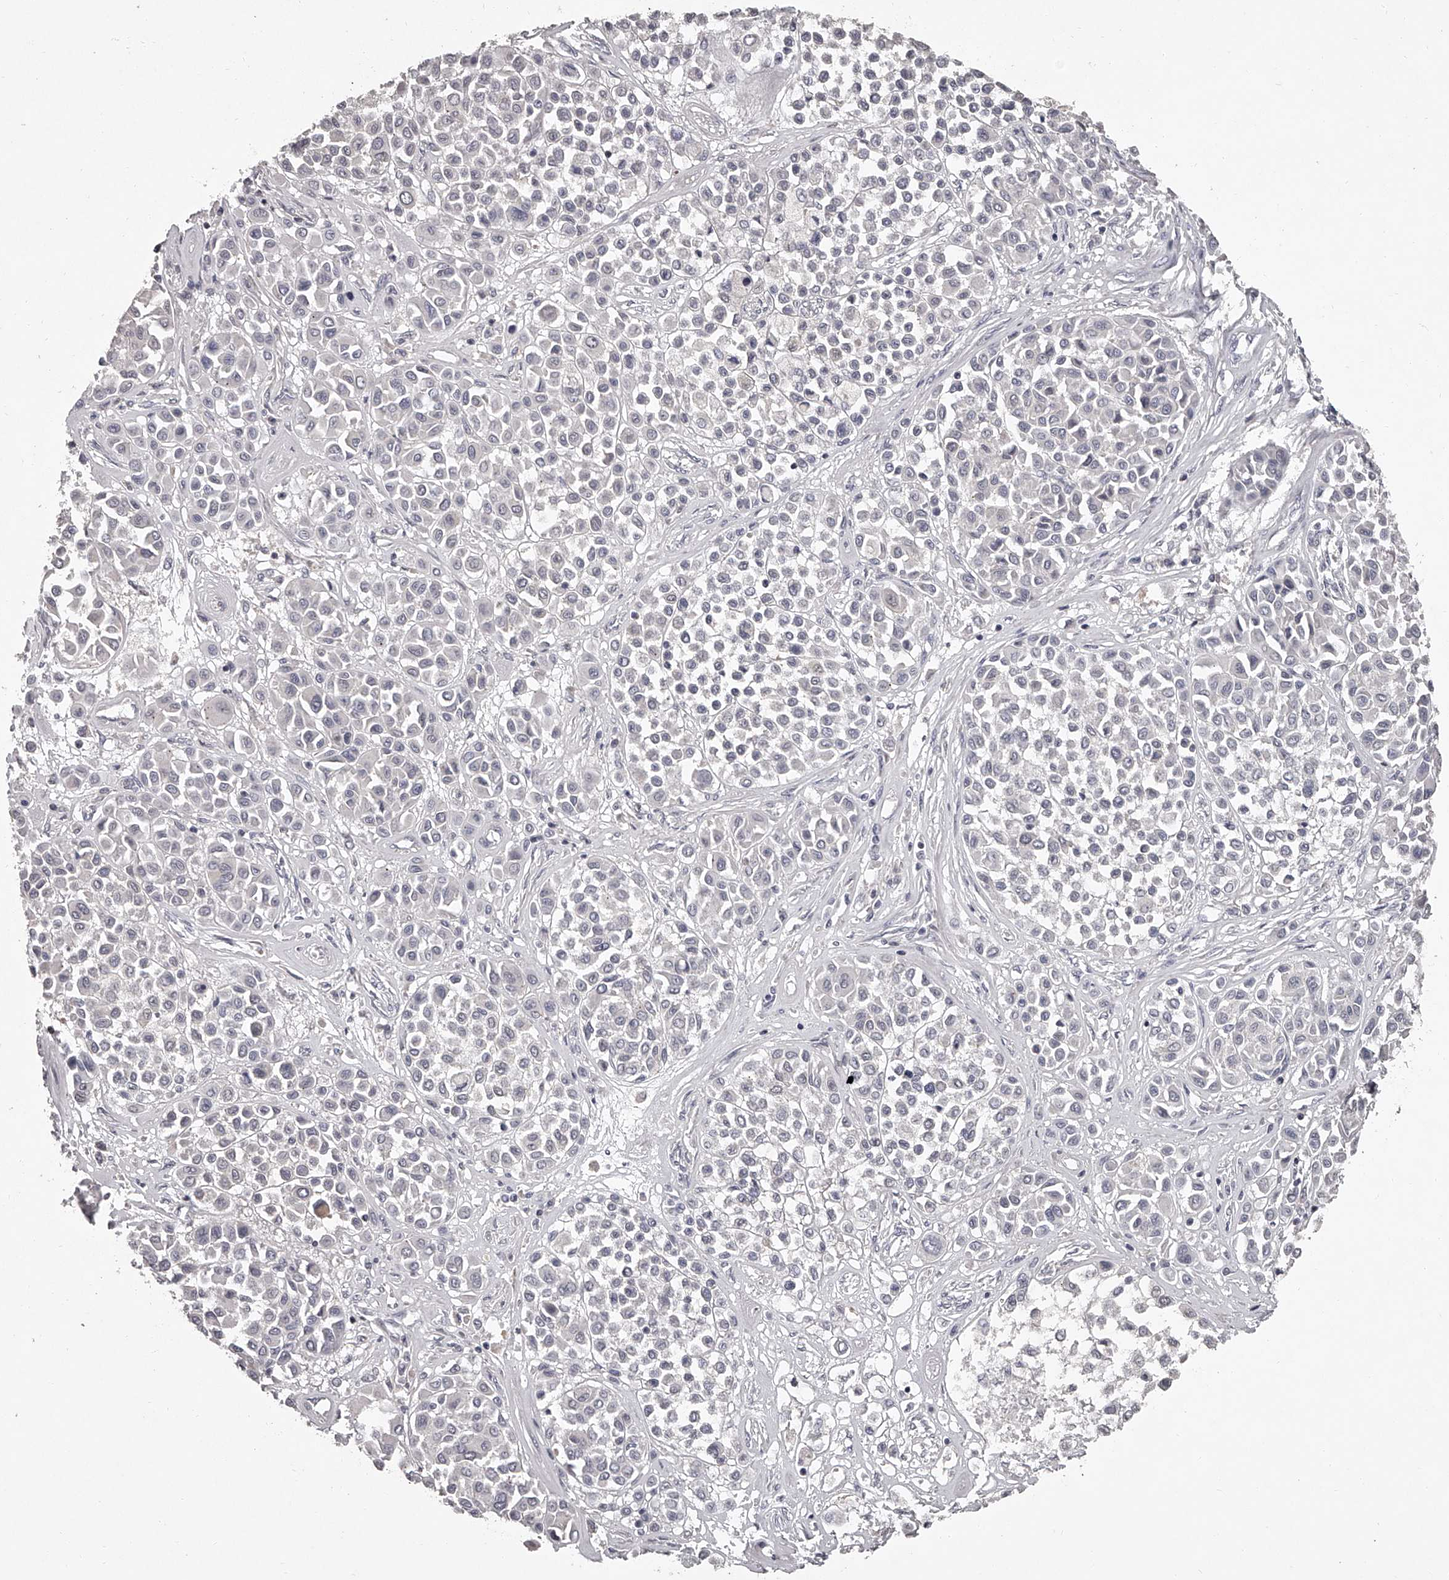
{"staining": {"intensity": "negative", "quantity": "none", "location": "none"}, "tissue": "melanoma", "cell_type": "Tumor cells", "image_type": "cancer", "snomed": [{"axis": "morphology", "description": "Malignant melanoma, Metastatic site"}, {"axis": "topography", "description": "Soft tissue"}], "caption": "Tumor cells are negative for brown protein staining in malignant melanoma (metastatic site).", "gene": "NT5DC1", "patient": {"sex": "male", "age": 41}}